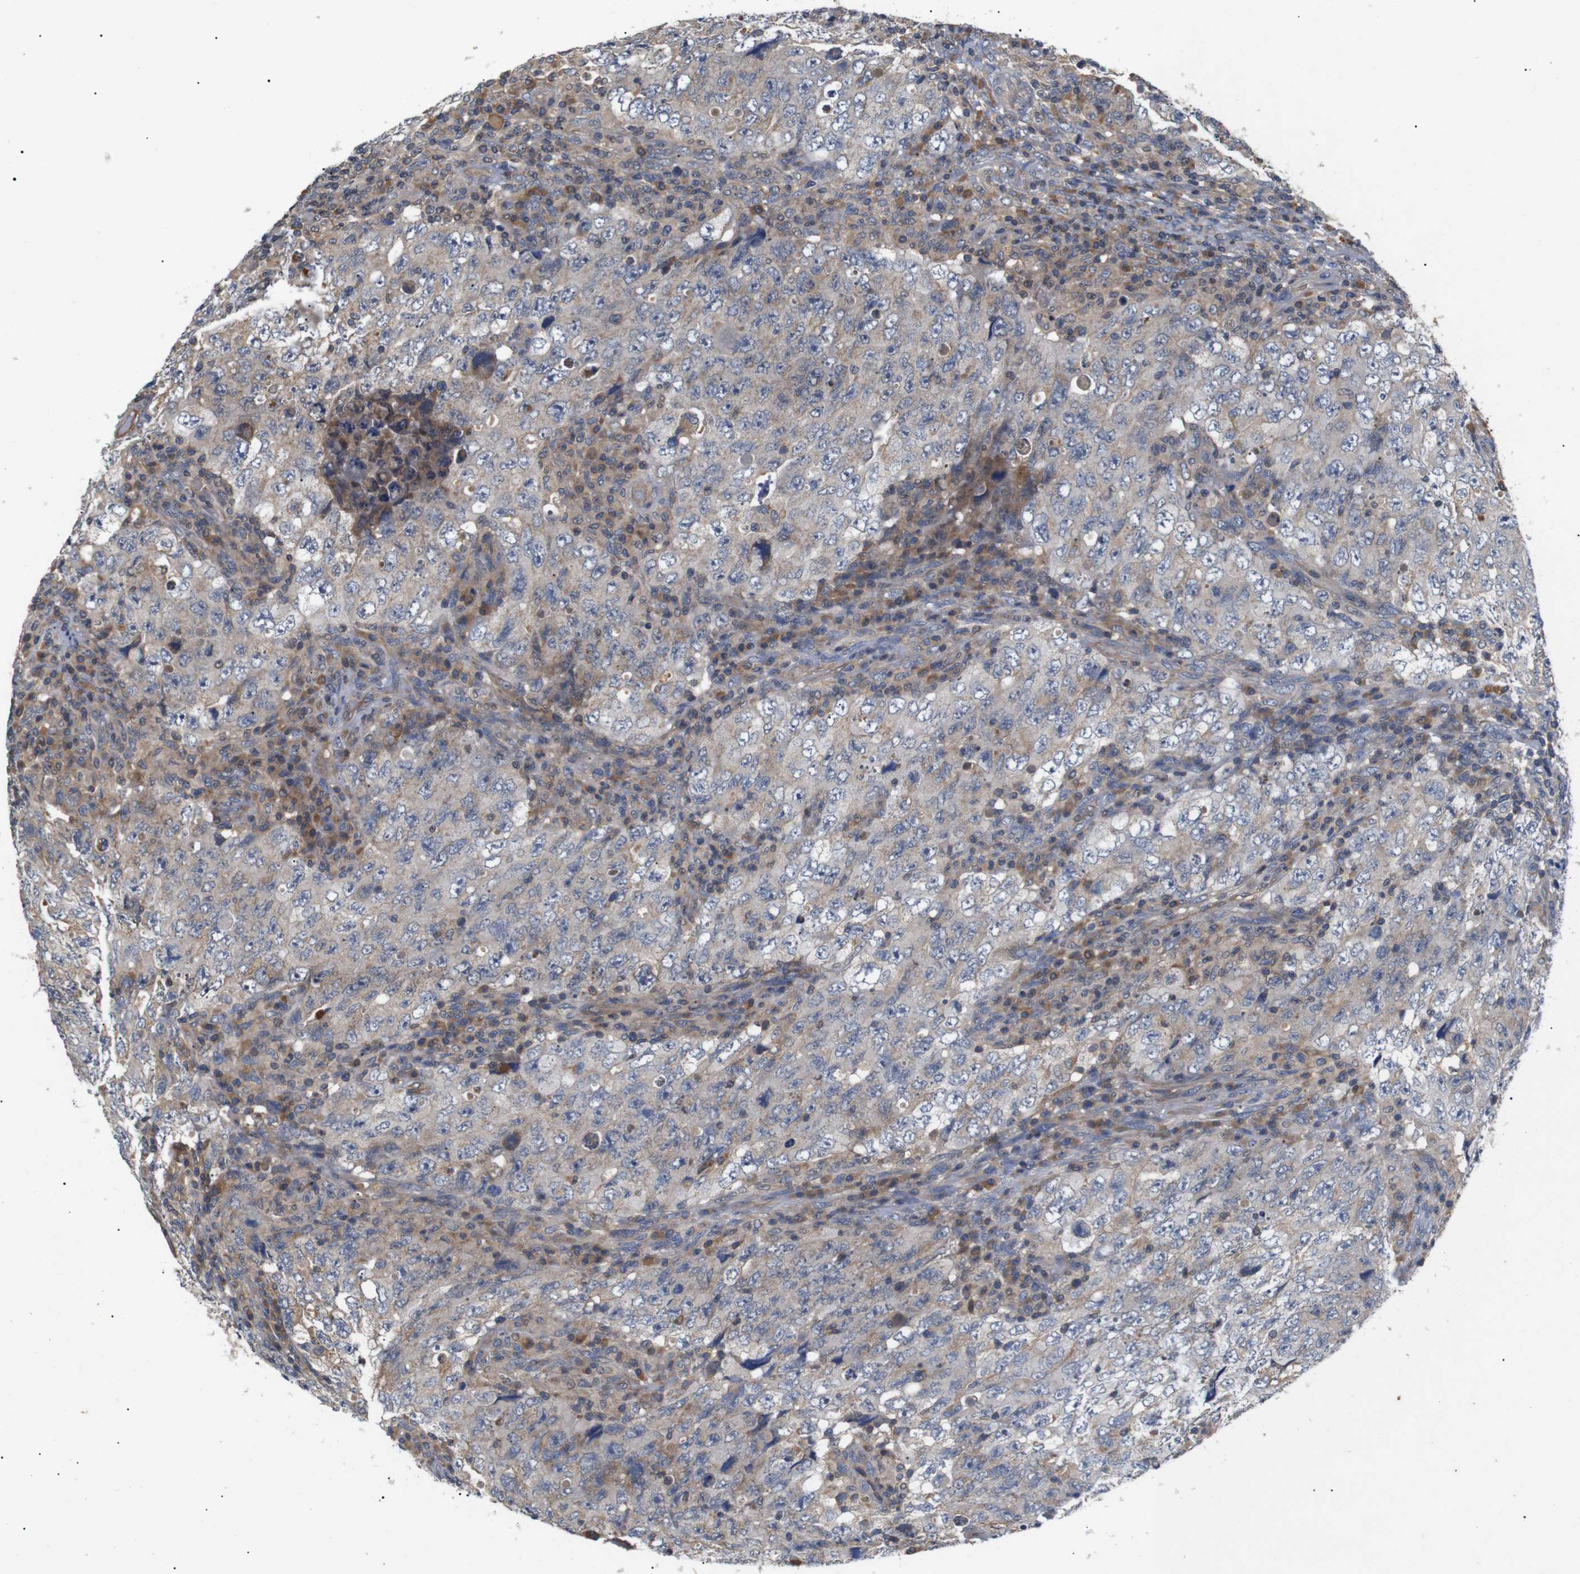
{"staining": {"intensity": "weak", "quantity": ">75%", "location": "cytoplasmic/membranous"}, "tissue": "testis cancer", "cell_type": "Tumor cells", "image_type": "cancer", "snomed": [{"axis": "morphology", "description": "Carcinoma, Embryonal, NOS"}, {"axis": "topography", "description": "Testis"}], "caption": "Embryonal carcinoma (testis) stained with a protein marker shows weak staining in tumor cells.", "gene": "RIPK1", "patient": {"sex": "male", "age": 26}}